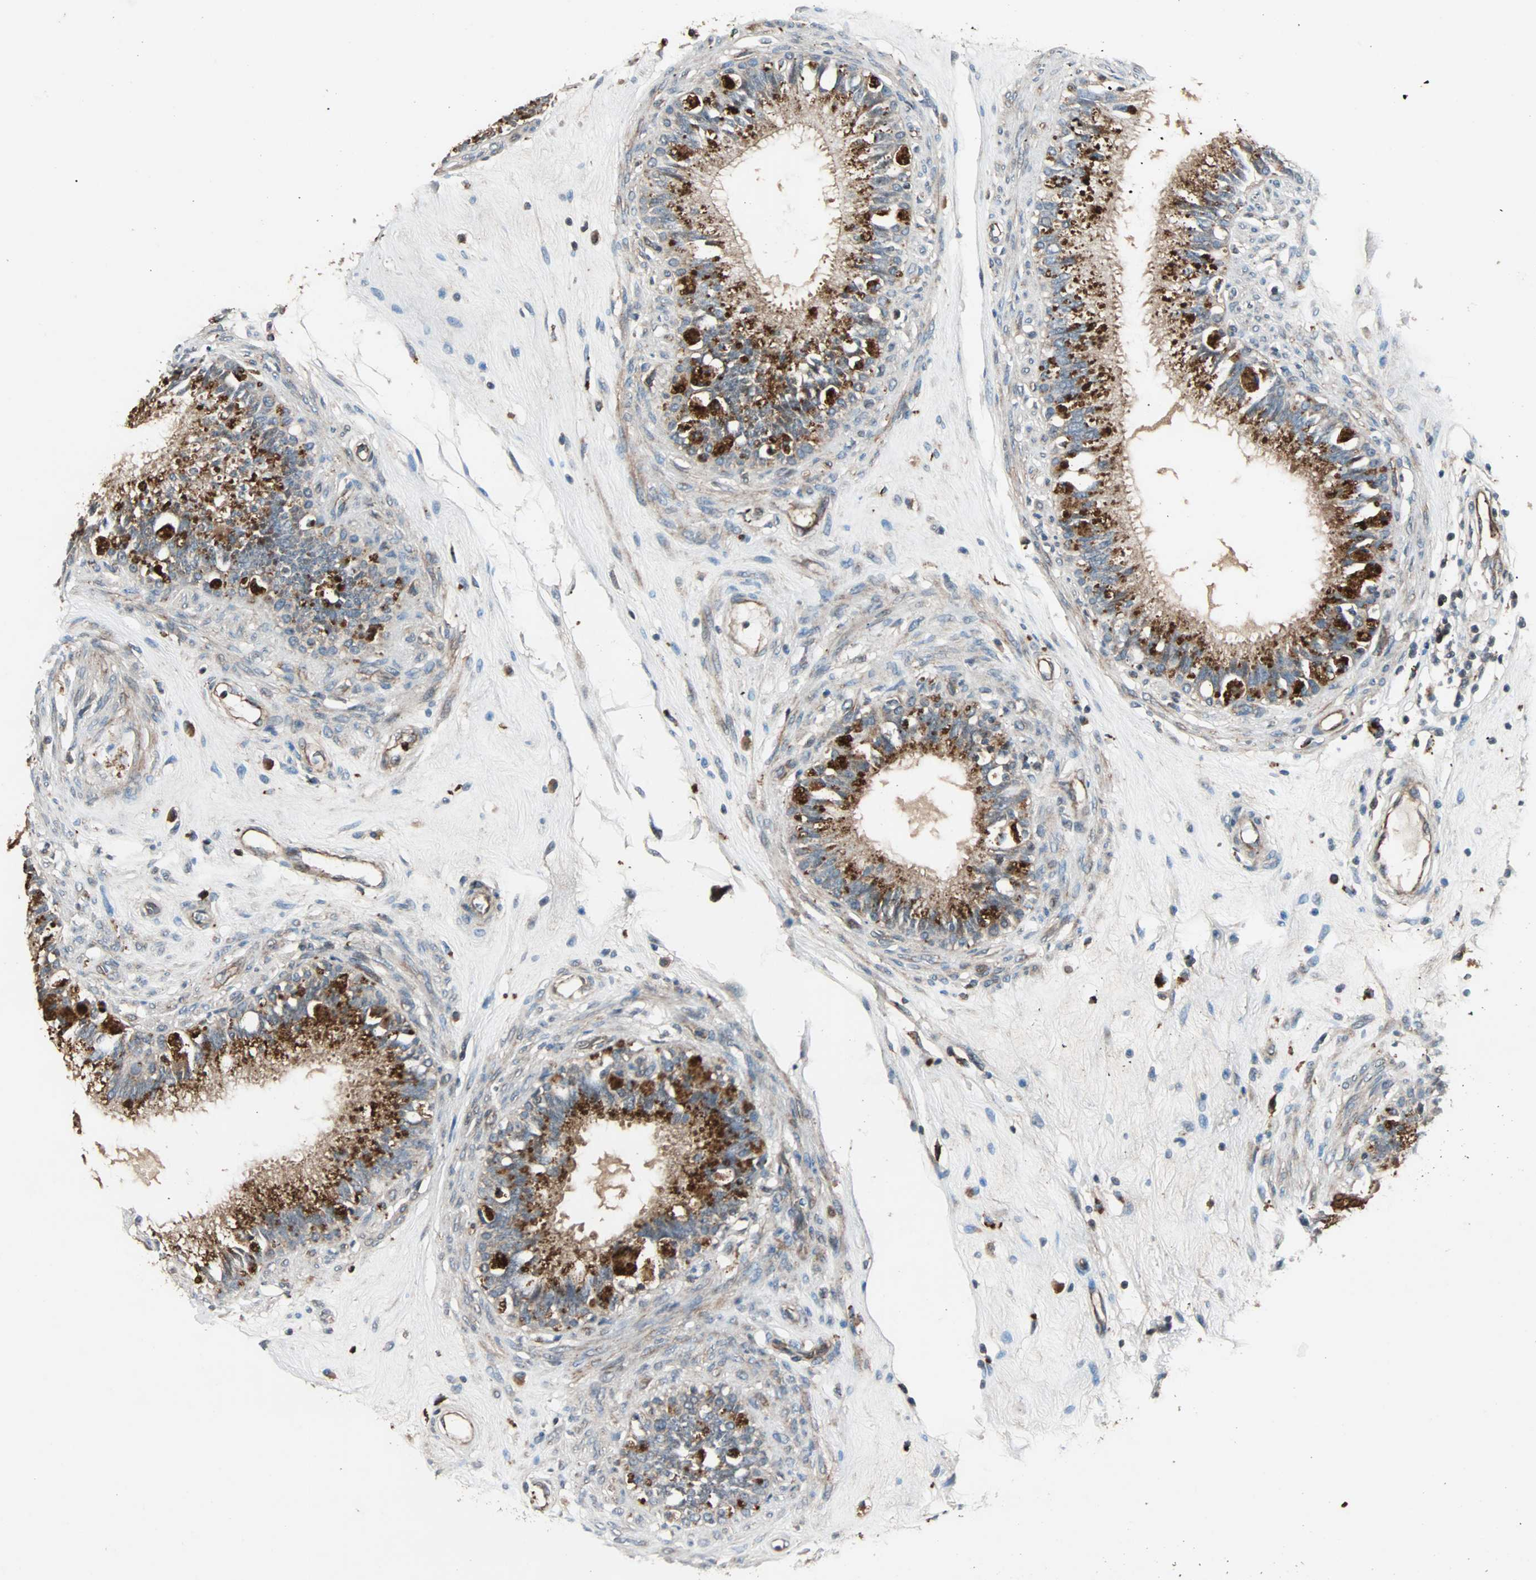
{"staining": {"intensity": "moderate", "quantity": ">75%", "location": "cytoplasmic/membranous"}, "tissue": "epididymis", "cell_type": "Glandular cells", "image_type": "normal", "snomed": [{"axis": "morphology", "description": "Normal tissue, NOS"}, {"axis": "morphology", "description": "Inflammation, NOS"}, {"axis": "topography", "description": "Epididymis"}], "caption": "Epididymis was stained to show a protein in brown. There is medium levels of moderate cytoplasmic/membranous positivity in approximately >75% of glandular cells. The staining was performed using DAB (3,3'-diaminobenzidine) to visualize the protein expression in brown, while the nuclei were stained in blue with hematoxylin (Magnification: 20x).", "gene": "GCK", "patient": {"sex": "male", "age": 84}}